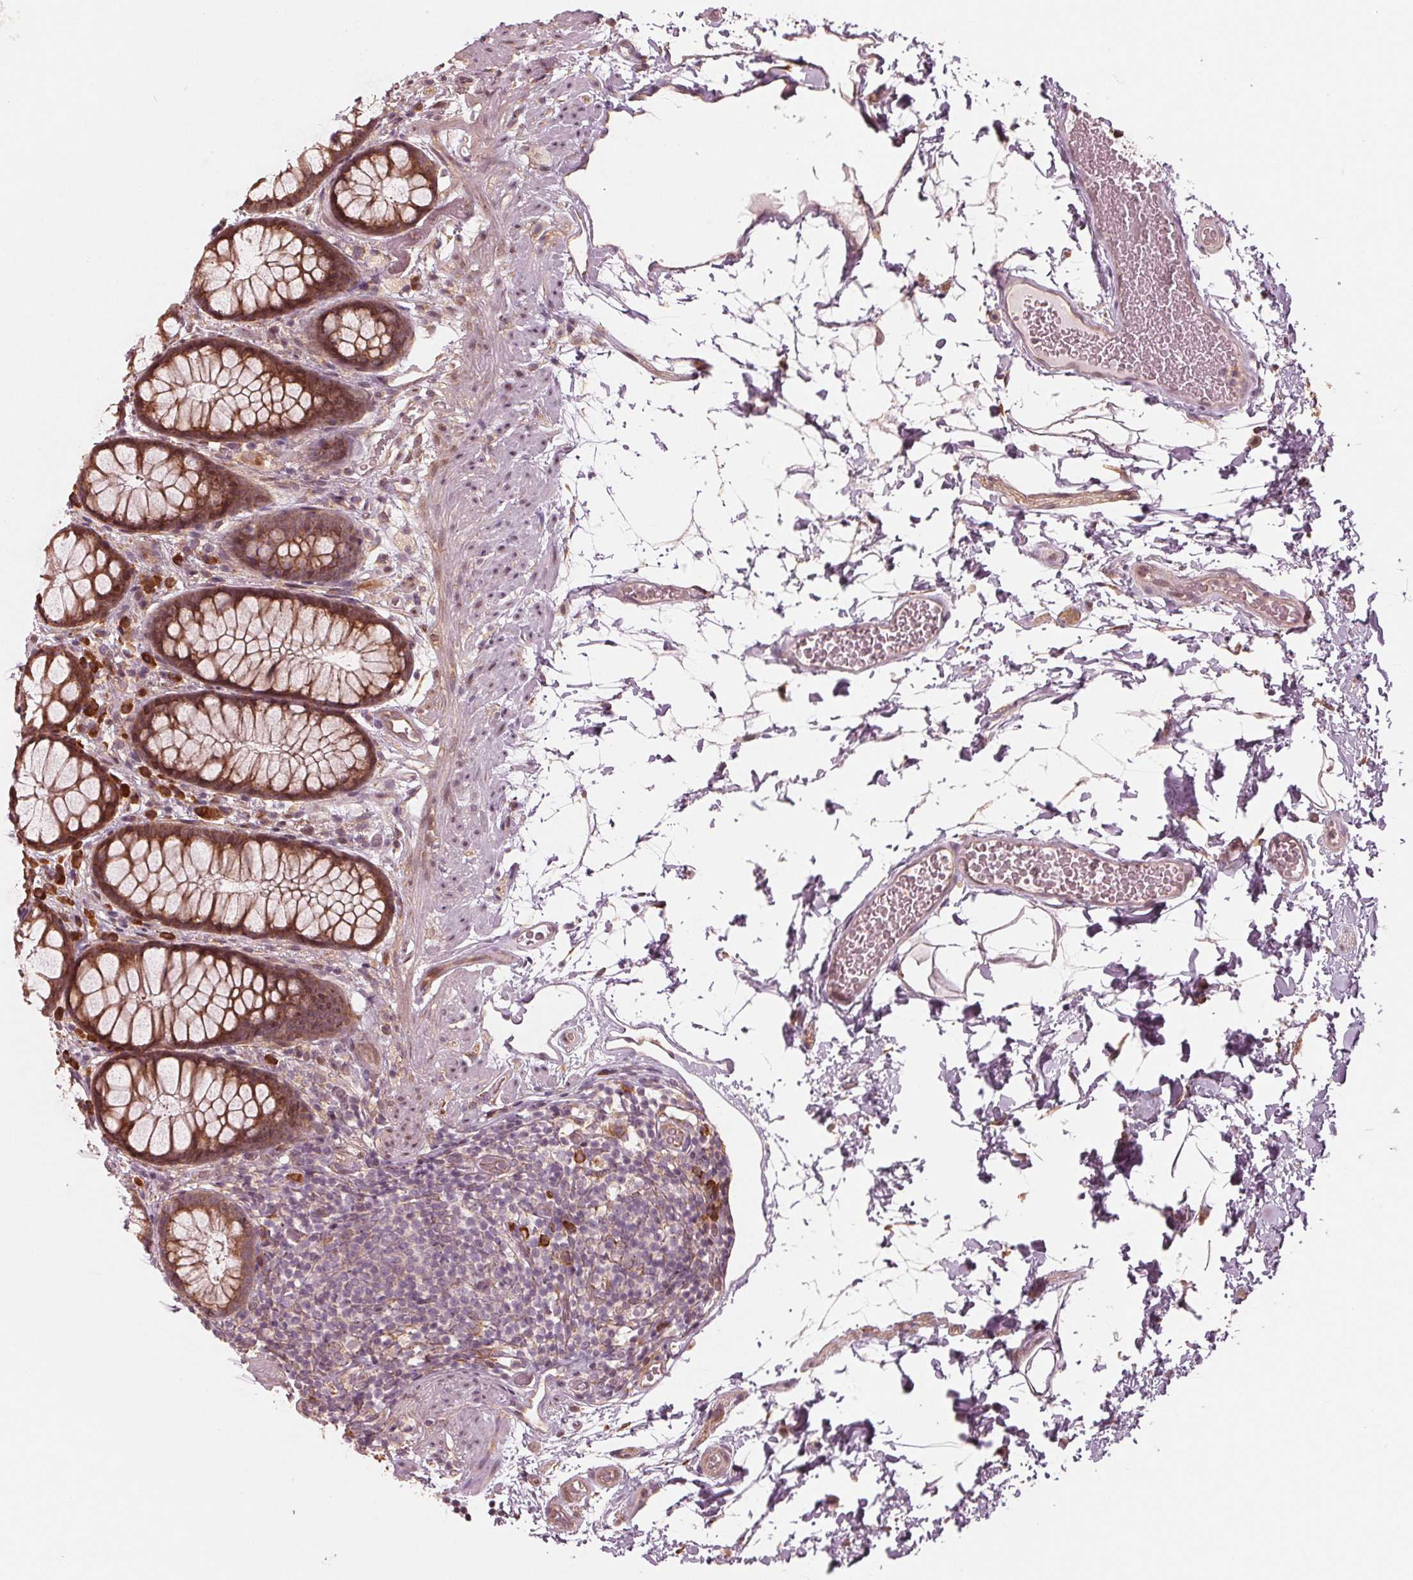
{"staining": {"intensity": "moderate", "quantity": ">75%", "location": "cytoplasmic/membranous"}, "tissue": "rectum", "cell_type": "Glandular cells", "image_type": "normal", "snomed": [{"axis": "morphology", "description": "Normal tissue, NOS"}, {"axis": "topography", "description": "Rectum"}], "caption": "The photomicrograph reveals staining of normal rectum, revealing moderate cytoplasmic/membranous protein staining (brown color) within glandular cells. The protein is stained brown, and the nuclei are stained in blue (DAB IHC with brightfield microscopy, high magnification).", "gene": "CMIP", "patient": {"sex": "female", "age": 62}}